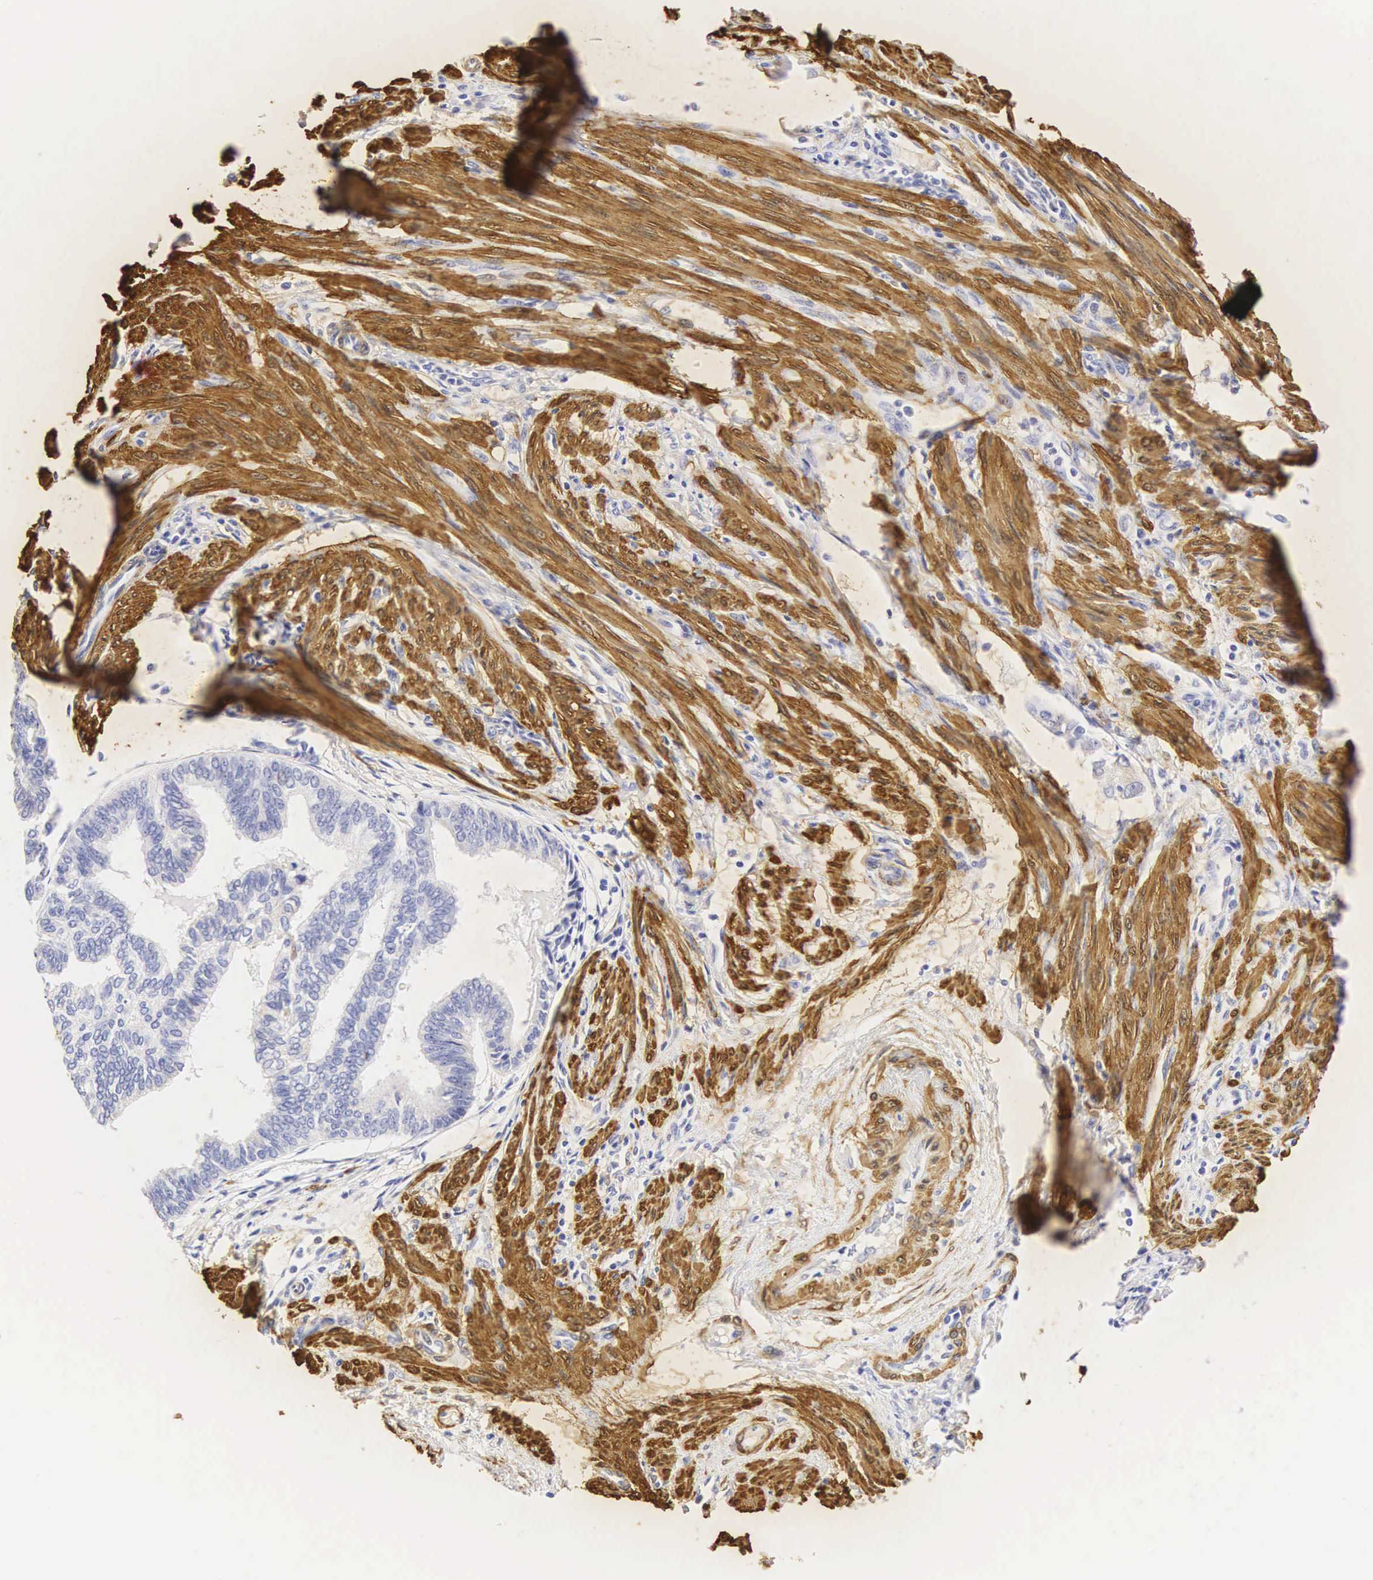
{"staining": {"intensity": "negative", "quantity": "none", "location": "none"}, "tissue": "endometrial cancer", "cell_type": "Tumor cells", "image_type": "cancer", "snomed": [{"axis": "morphology", "description": "Adenocarcinoma, NOS"}, {"axis": "topography", "description": "Endometrium"}], "caption": "Immunohistochemical staining of human adenocarcinoma (endometrial) demonstrates no significant positivity in tumor cells.", "gene": "CNN1", "patient": {"sex": "female", "age": 75}}